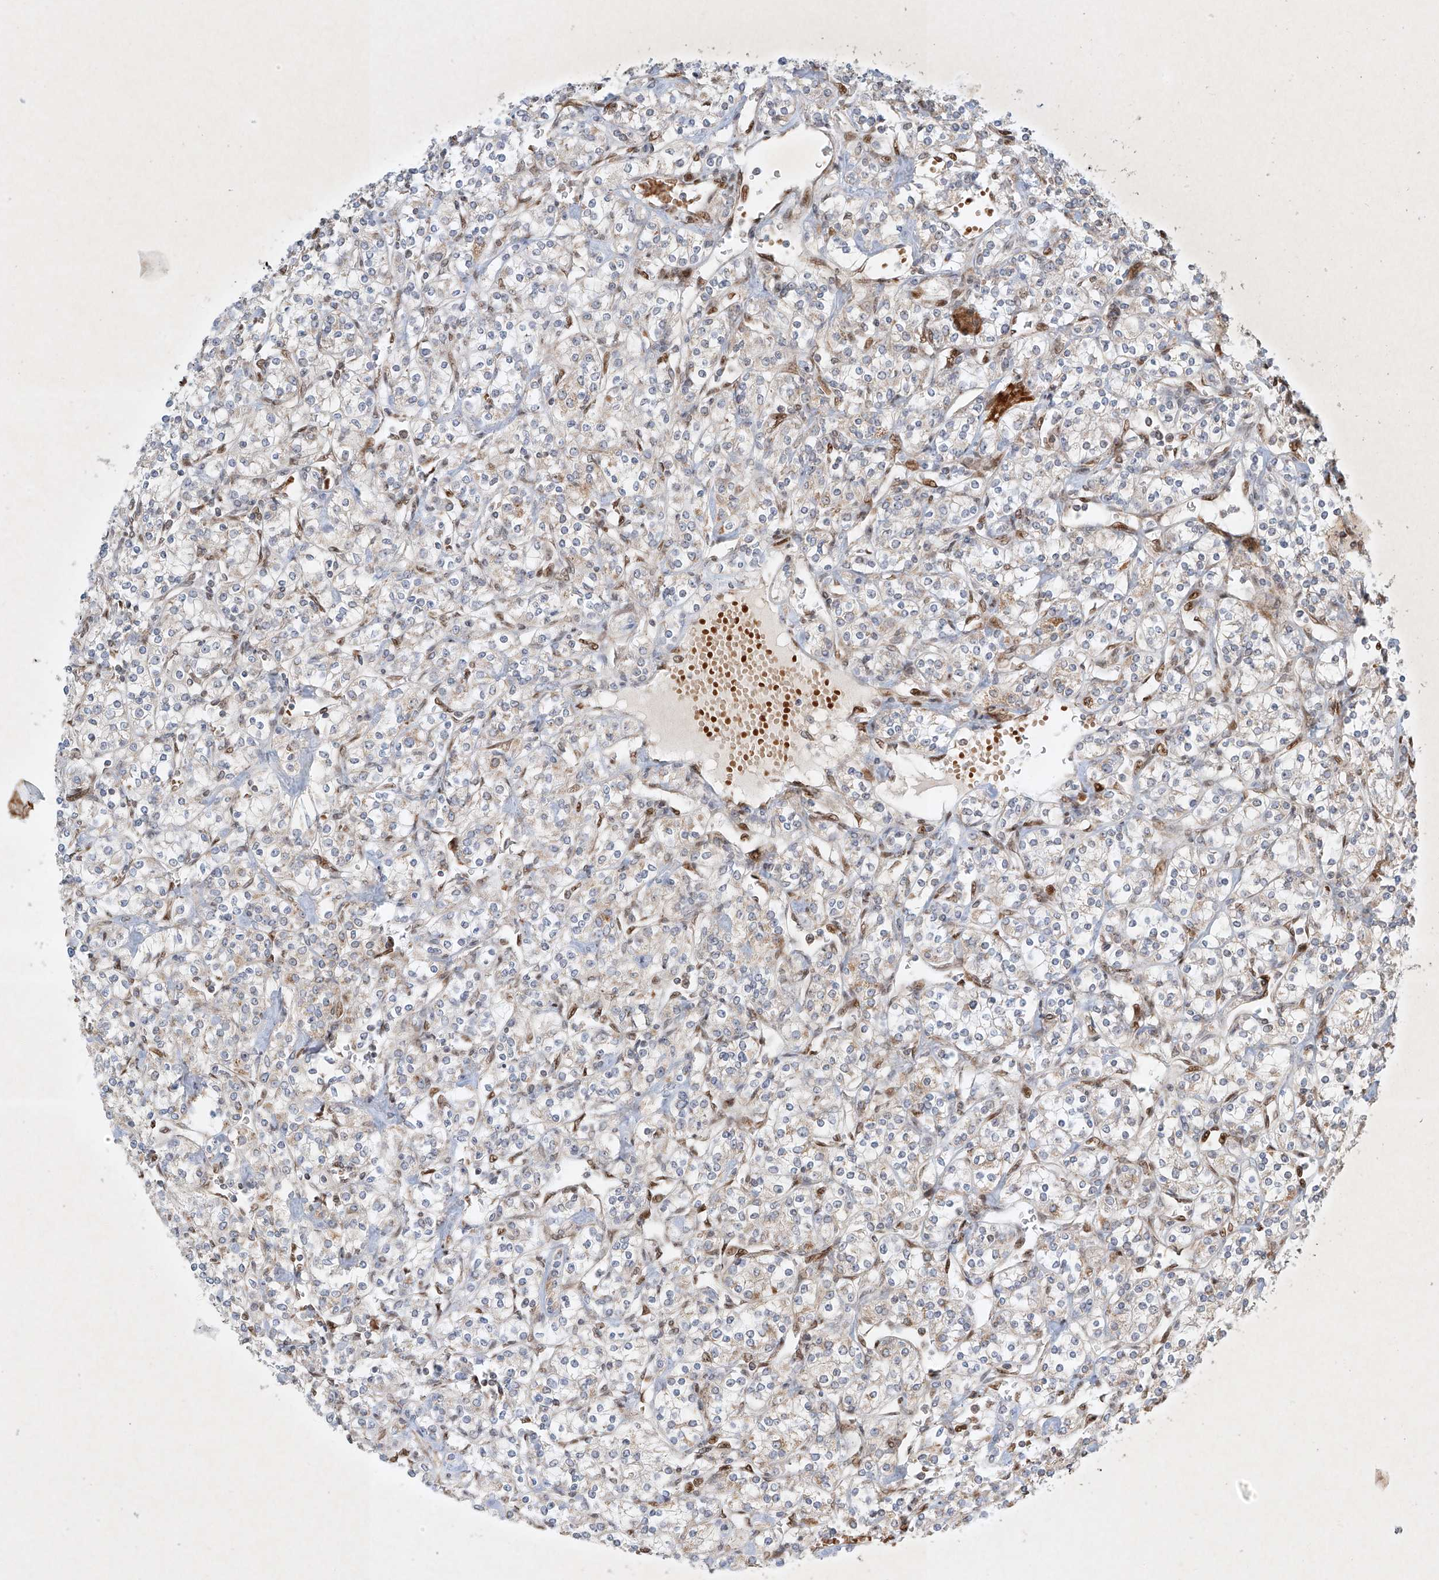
{"staining": {"intensity": "negative", "quantity": "none", "location": "none"}, "tissue": "renal cancer", "cell_type": "Tumor cells", "image_type": "cancer", "snomed": [{"axis": "morphology", "description": "Adenocarcinoma, NOS"}, {"axis": "topography", "description": "Kidney"}], "caption": "High power microscopy photomicrograph of an immunohistochemistry (IHC) photomicrograph of renal cancer (adenocarcinoma), revealing no significant positivity in tumor cells.", "gene": "EPG5", "patient": {"sex": "male", "age": 77}}